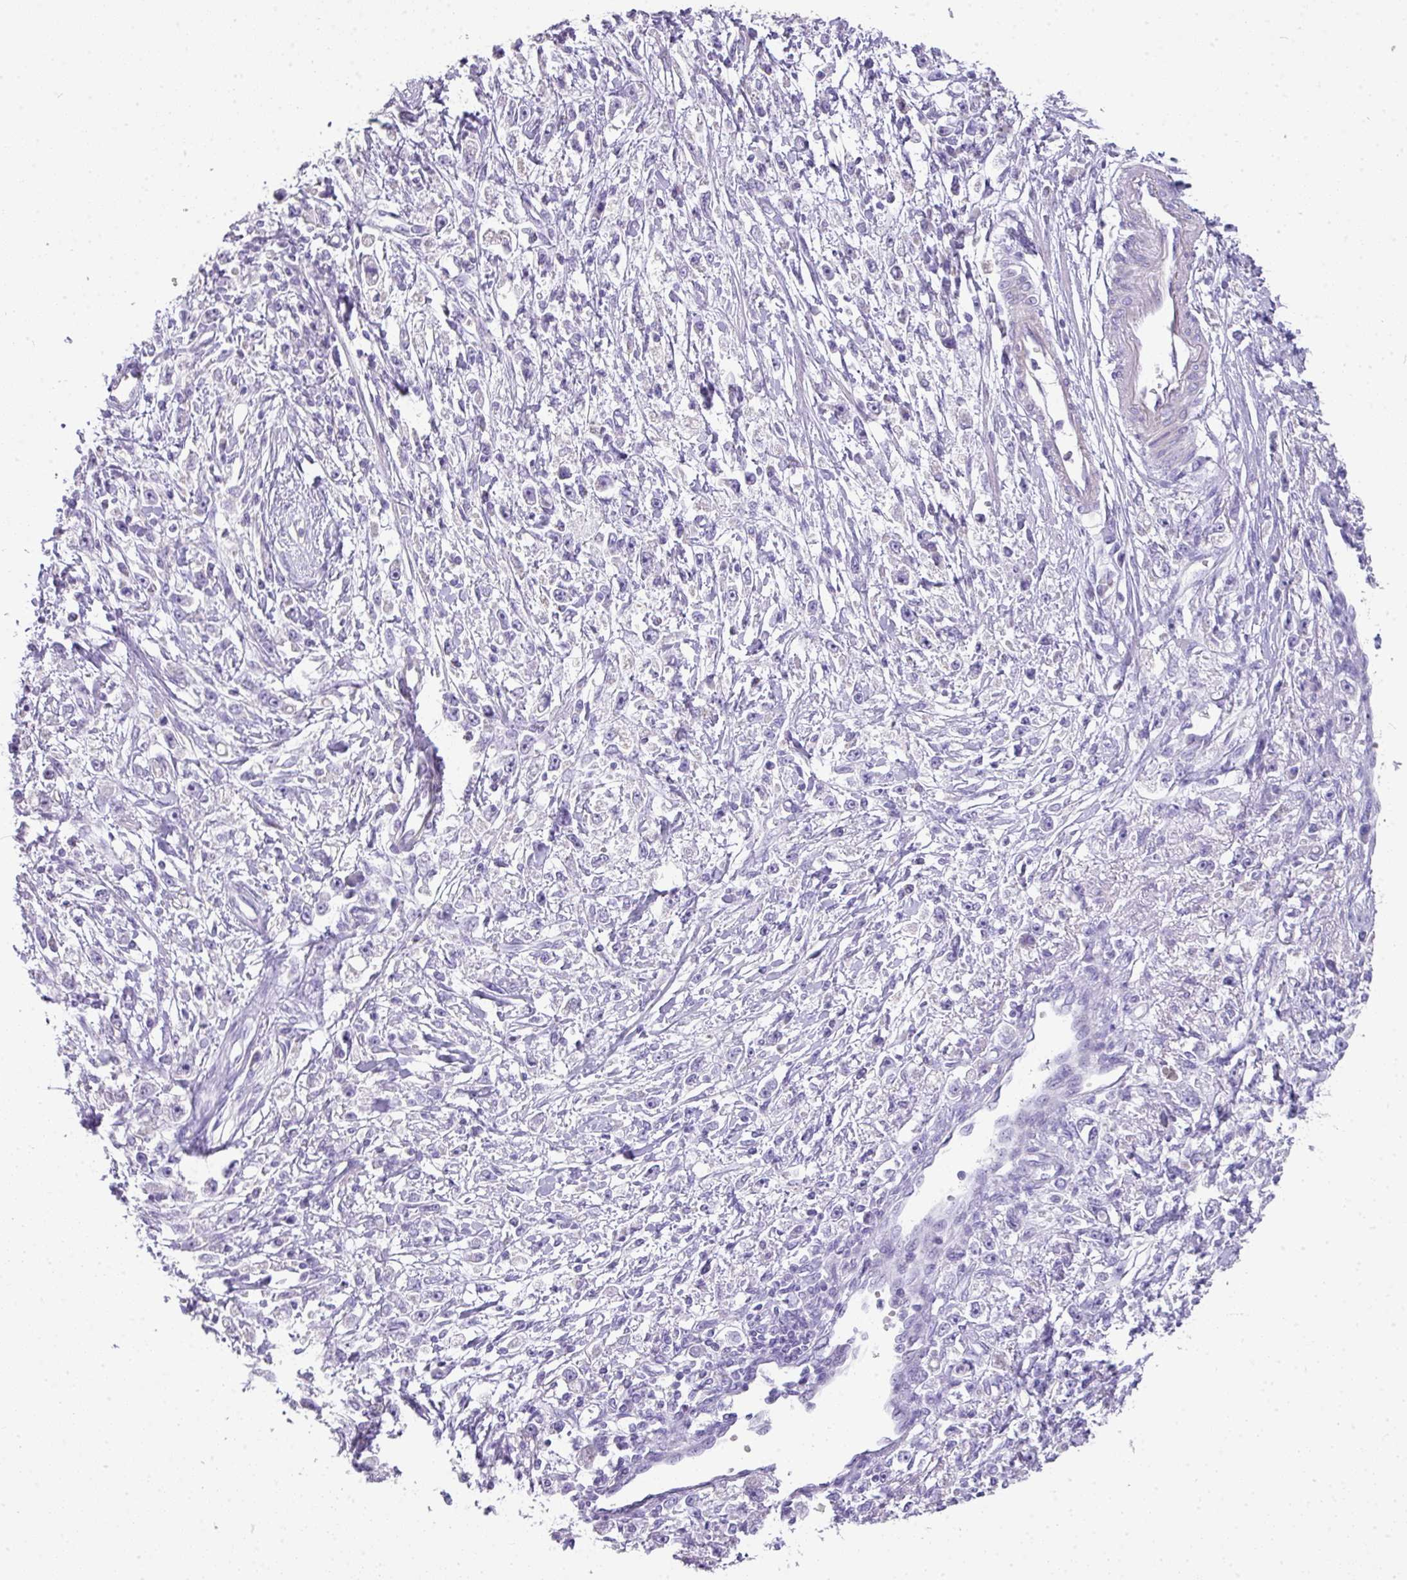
{"staining": {"intensity": "negative", "quantity": "none", "location": "none"}, "tissue": "stomach cancer", "cell_type": "Tumor cells", "image_type": "cancer", "snomed": [{"axis": "morphology", "description": "Adenocarcinoma, NOS"}, {"axis": "topography", "description": "Stomach"}], "caption": "Immunohistochemistry micrograph of neoplastic tissue: human adenocarcinoma (stomach) stained with DAB displays no significant protein positivity in tumor cells.", "gene": "GLI4", "patient": {"sex": "female", "age": 59}}